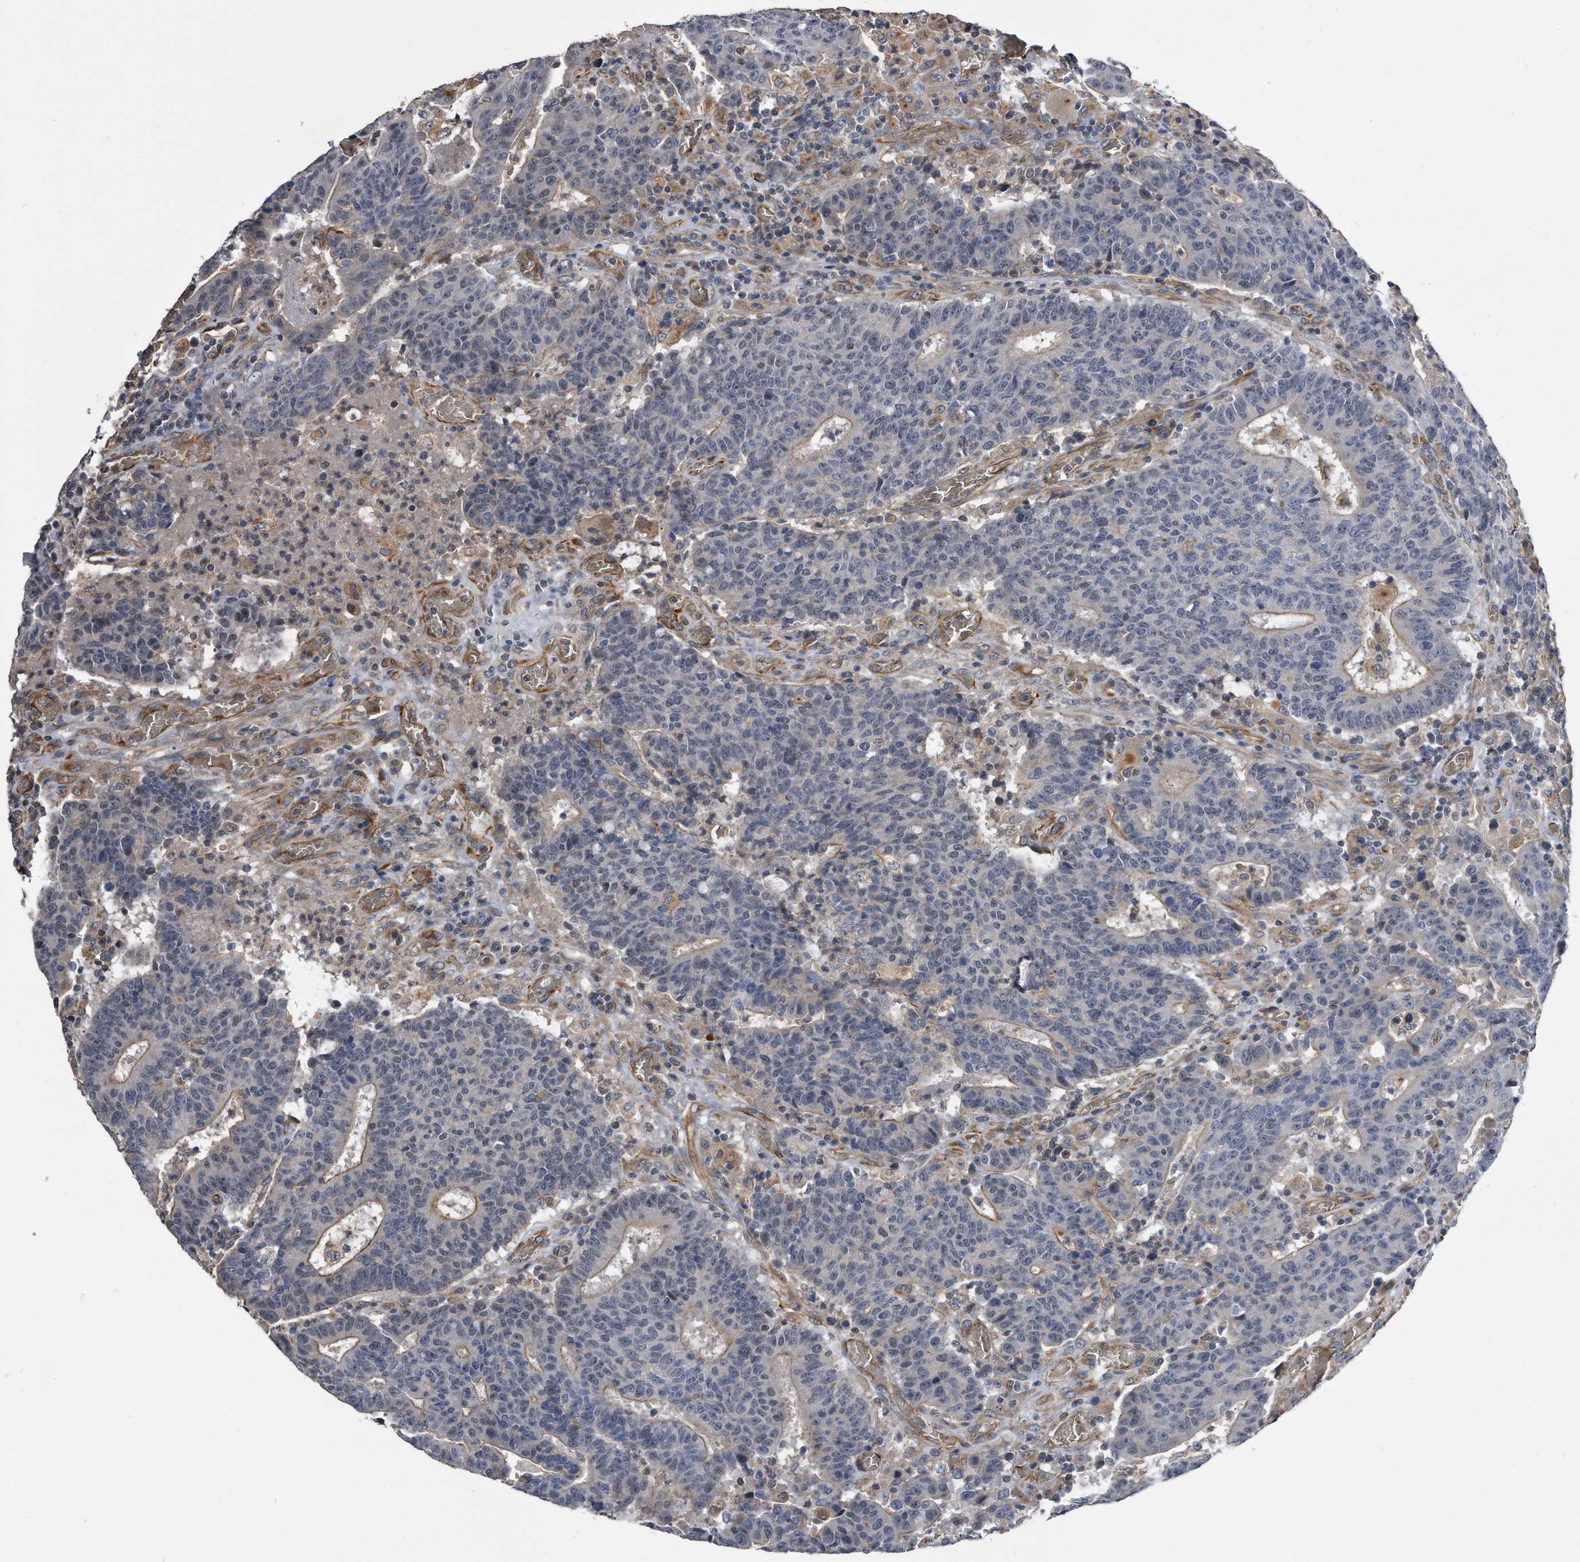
{"staining": {"intensity": "moderate", "quantity": "<25%", "location": "cytoplasmic/membranous"}, "tissue": "colorectal cancer", "cell_type": "Tumor cells", "image_type": "cancer", "snomed": [{"axis": "morphology", "description": "Adenocarcinoma, NOS"}, {"axis": "topography", "description": "Colon"}], "caption": "Adenocarcinoma (colorectal) stained with a protein marker exhibits moderate staining in tumor cells.", "gene": "GPC1", "patient": {"sex": "female", "age": 75}}